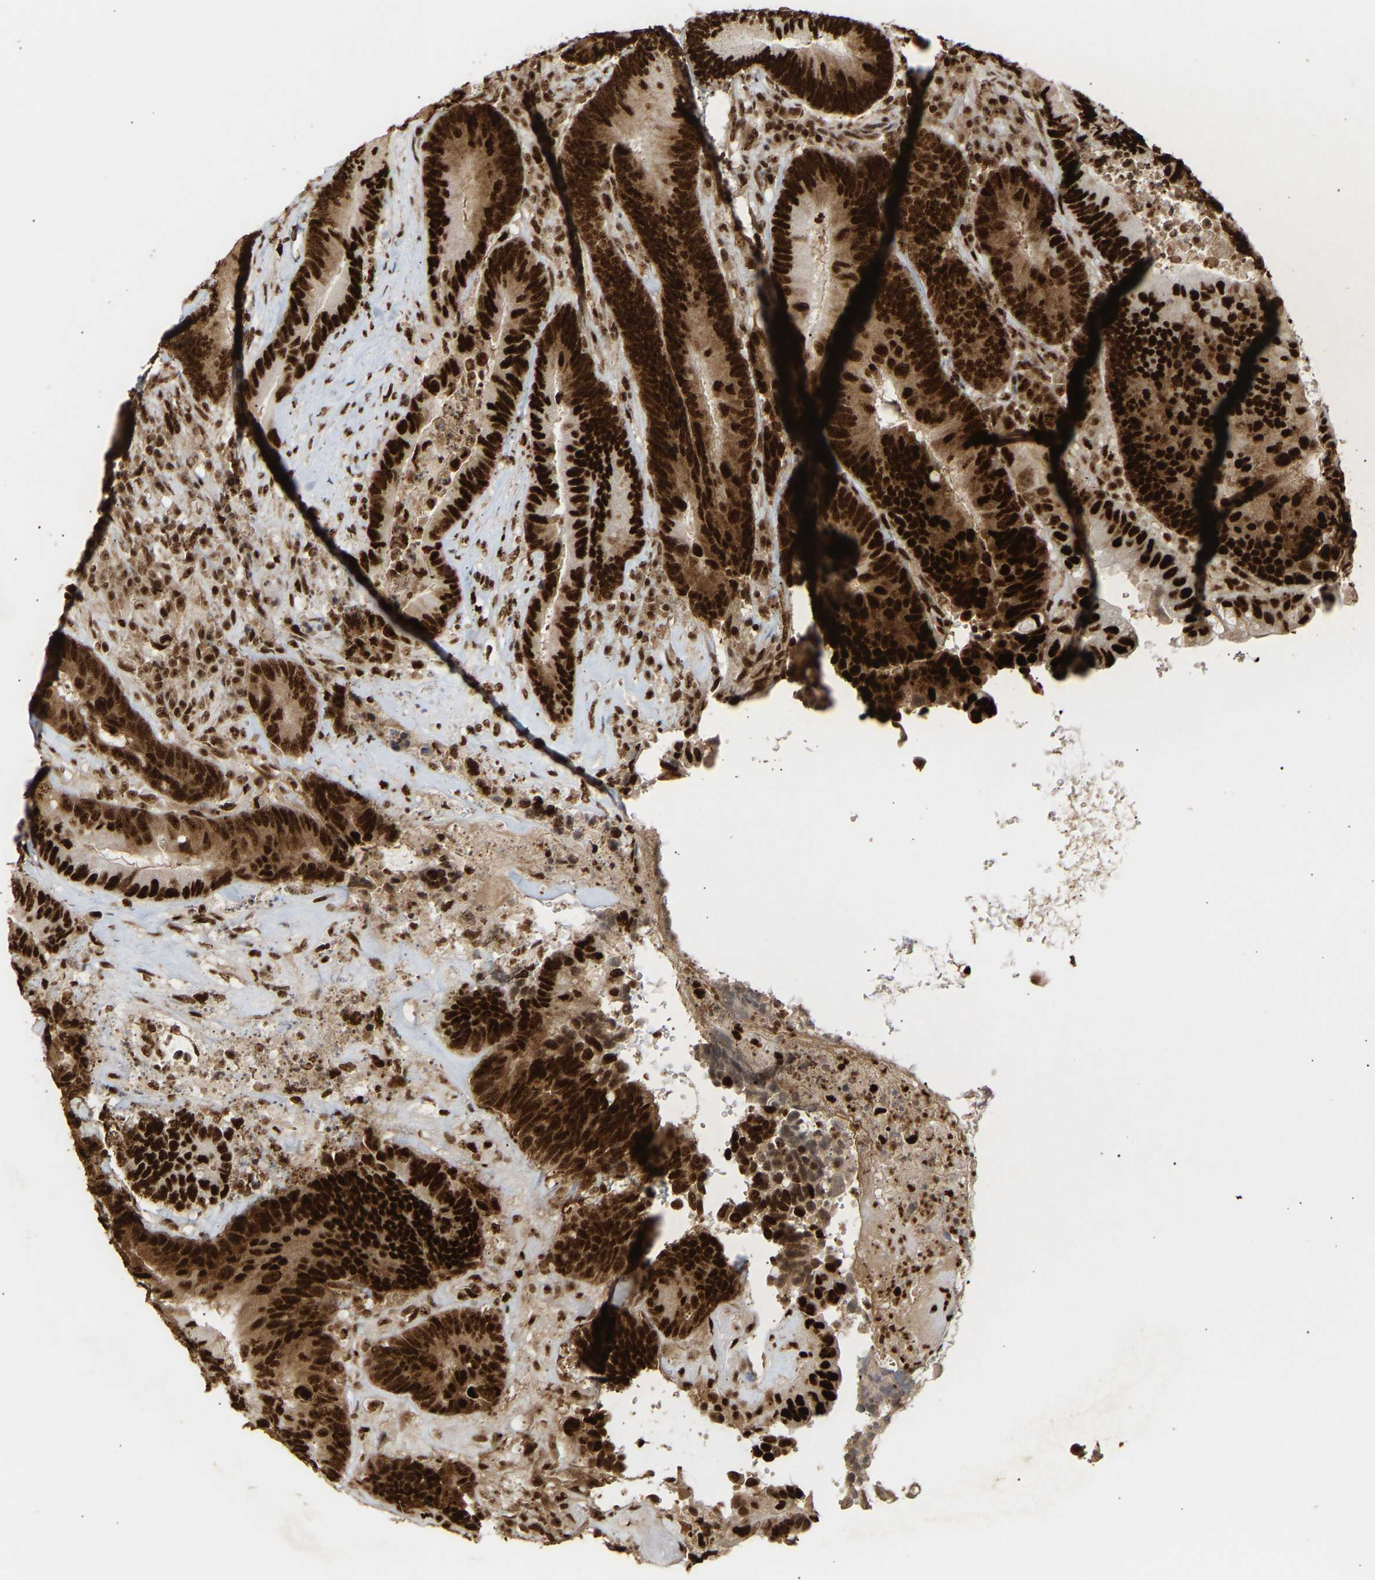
{"staining": {"intensity": "strong", "quantity": ">75%", "location": "cytoplasmic/membranous,nuclear"}, "tissue": "colorectal cancer", "cell_type": "Tumor cells", "image_type": "cancer", "snomed": [{"axis": "morphology", "description": "Adenocarcinoma, NOS"}, {"axis": "topography", "description": "Rectum"}], "caption": "Immunohistochemical staining of human colorectal cancer demonstrates strong cytoplasmic/membranous and nuclear protein expression in approximately >75% of tumor cells. (DAB IHC, brown staining for protein, blue staining for nuclei).", "gene": "ALYREF", "patient": {"sex": "female", "age": 89}}